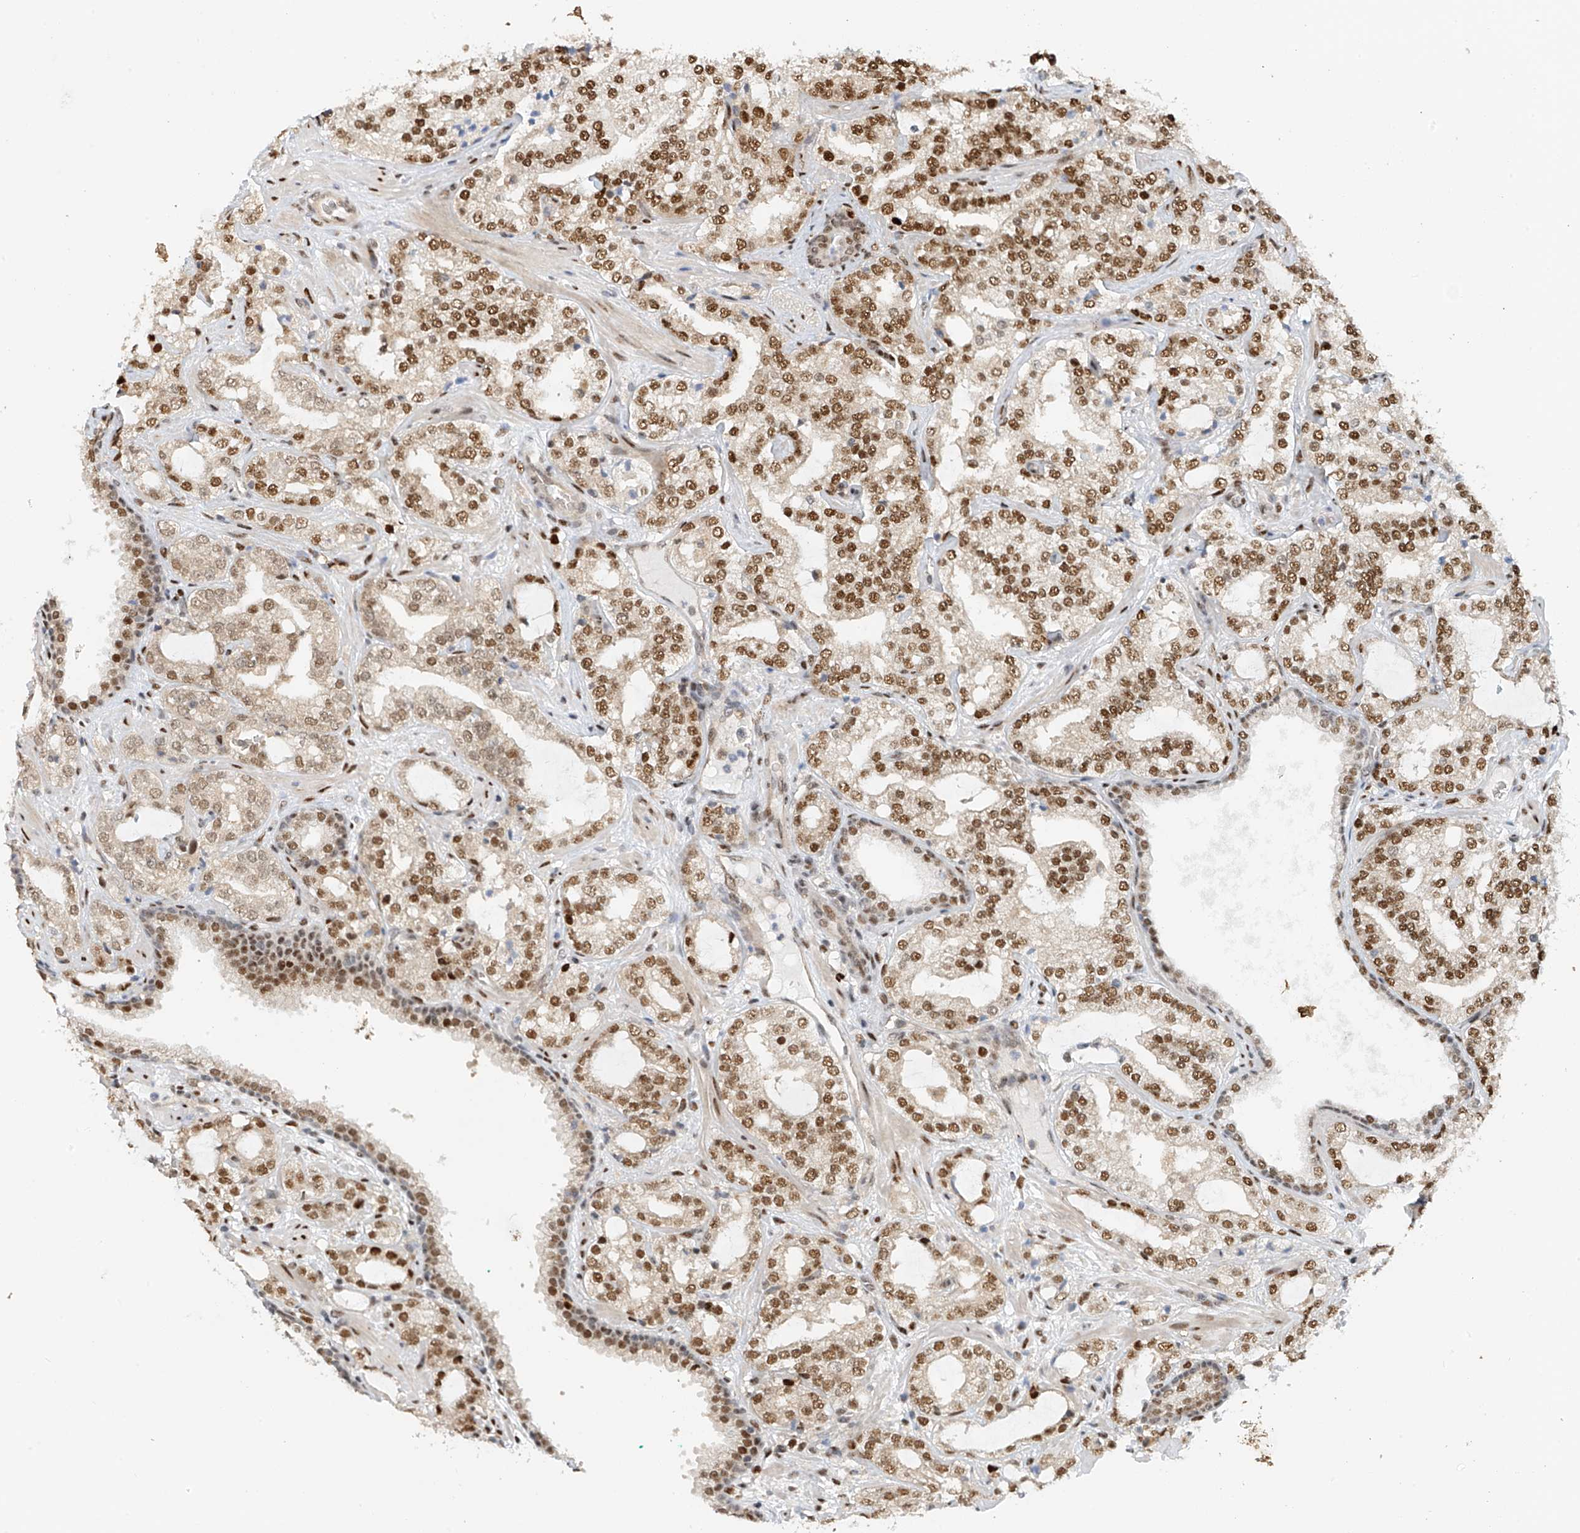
{"staining": {"intensity": "moderate", "quantity": ">75%", "location": "nuclear"}, "tissue": "prostate cancer", "cell_type": "Tumor cells", "image_type": "cancer", "snomed": [{"axis": "morphology", "description": "Adenocarcinoma, High grade"}, {"axis": "topography", "description": "Prostate"}], "caption": "An IHC image of neoplastic tissue is shown. Protein staining in brown labels moderate nuclear positivity in prostate cancer (high-grade adenocarcinoma) within tumor cells.", "gene": "ZNF514", "patient": {"sex": "male", "age": 64}}